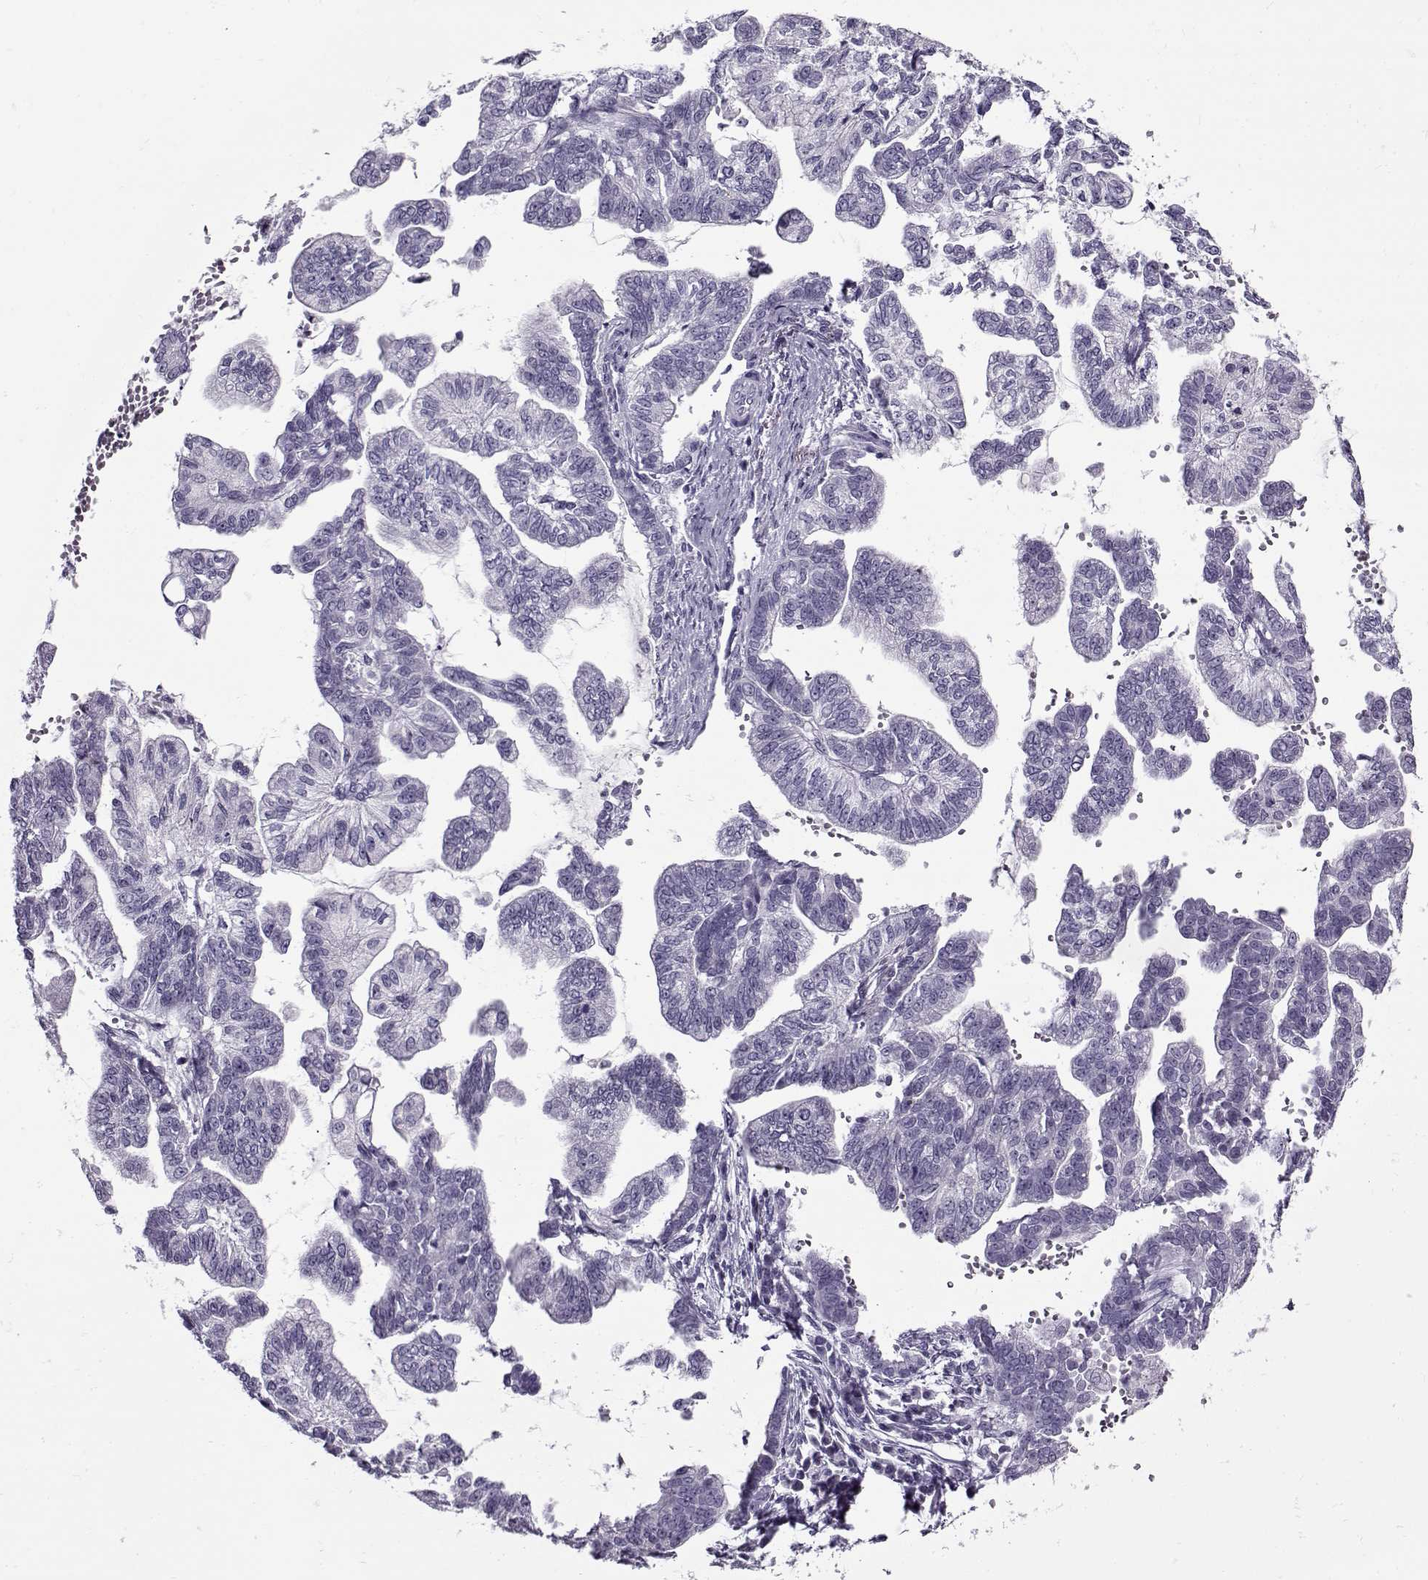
{"staining": {"intensity": "negative", "quantity": "none", "location": "none"}, "tissue": "stomach cancer", "cell_type": "Tumor cells", "image_type": "cancer", "snomed": [{"axis": "morphology", "description": "Adenocarcinoma, NOS"}, {"axis": "topography", "description": "Stomach"}], "caption": "Immunohistochemistry (IHC) of stomach cancer demonstrates no expression in tumor cells.", "gene": "GAGE2A", "patient": {"sex": "male", "age": 83}}